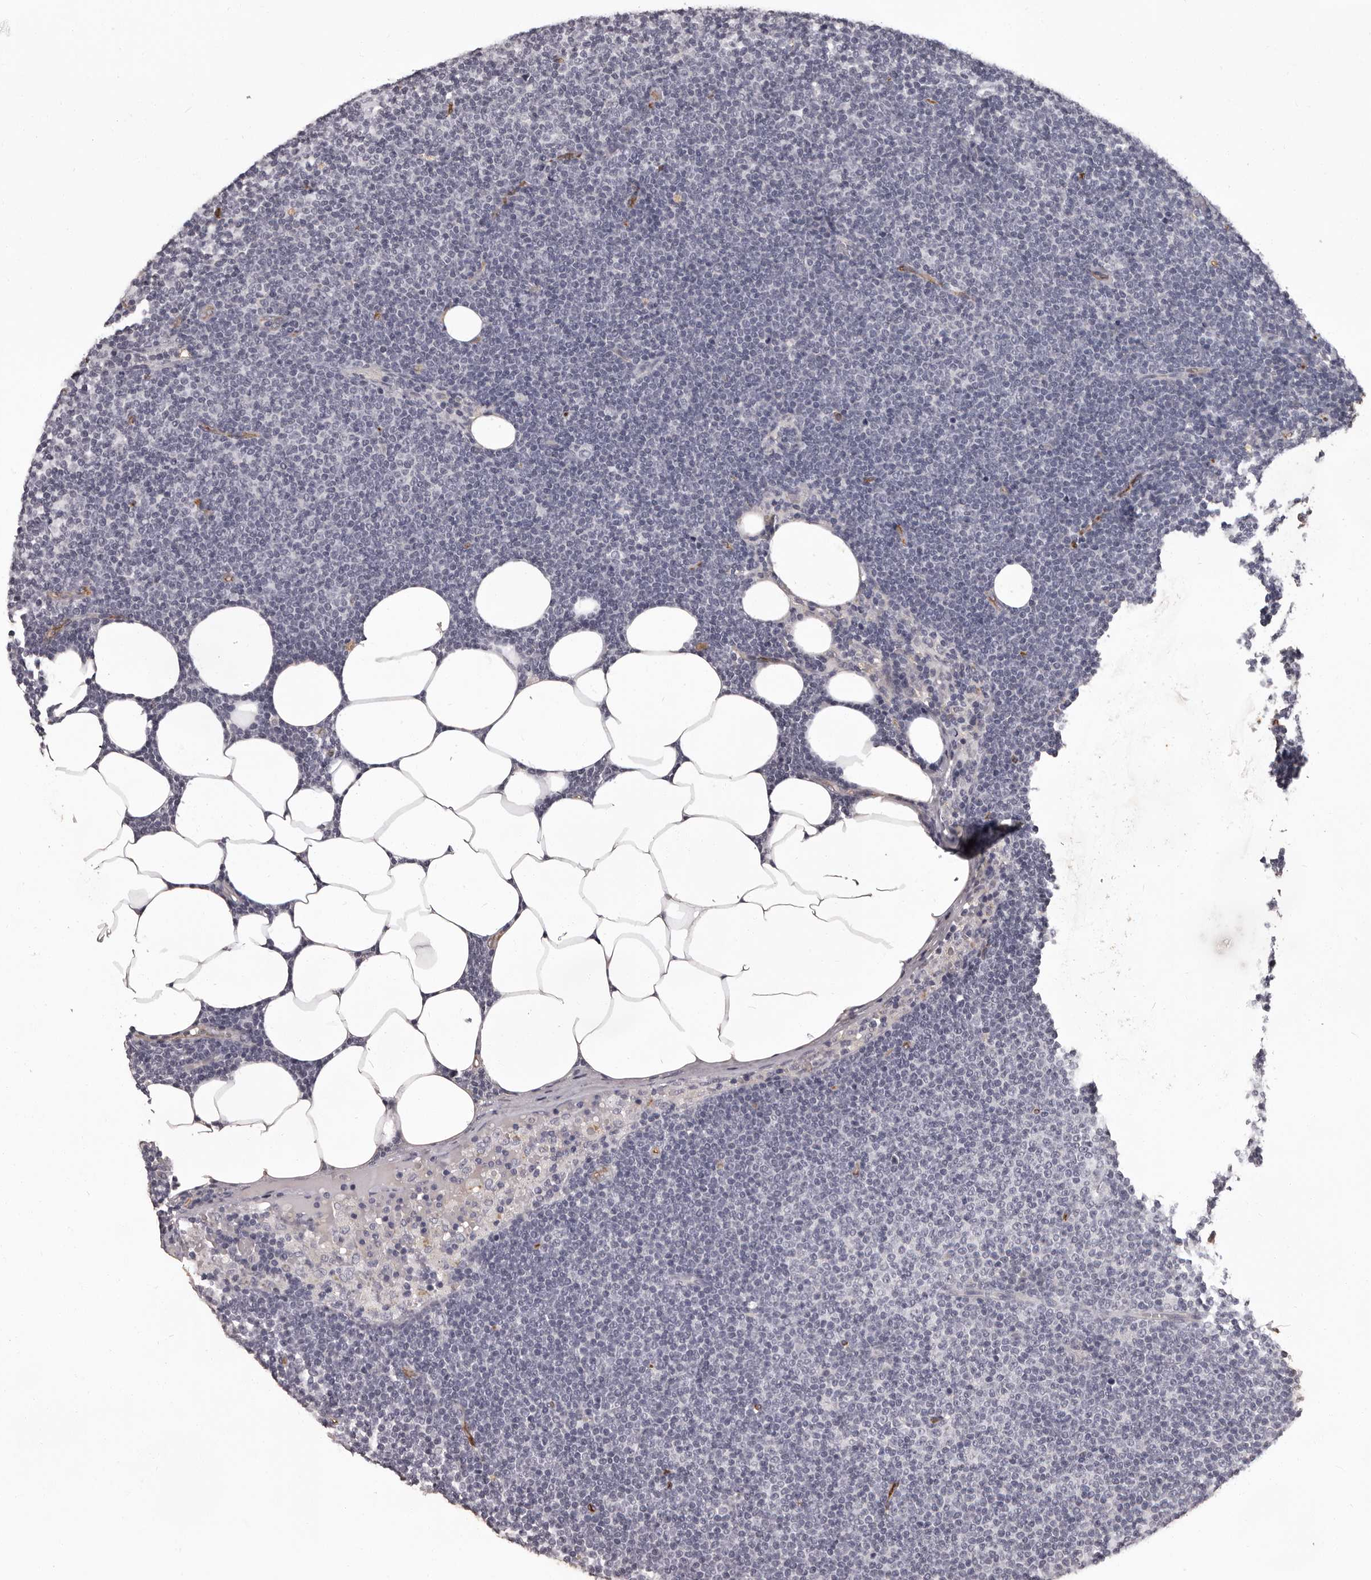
{"staining": {"intensity": "negative", "quantity": "none", "location": "none"}, "tissue": "lymphoma", "cell_type": "Tumor cells", "image_type": "cancer", "snomed": [{"axis": "morphology", "description": "Malignant lymphoma, non-Hodgkin's type, Low grade"}, {"axis": "topography", "description": "Lymph node"}], "caption": "A micrograph of human low-grade malignant lymphoma, non-Hodgkin's type is negative for staining in tumor cells. (DAB immunohistochemistry (IHC), high magnification).", "gene": "GPR78", "patient": {"sex": "female", "age": 53}}